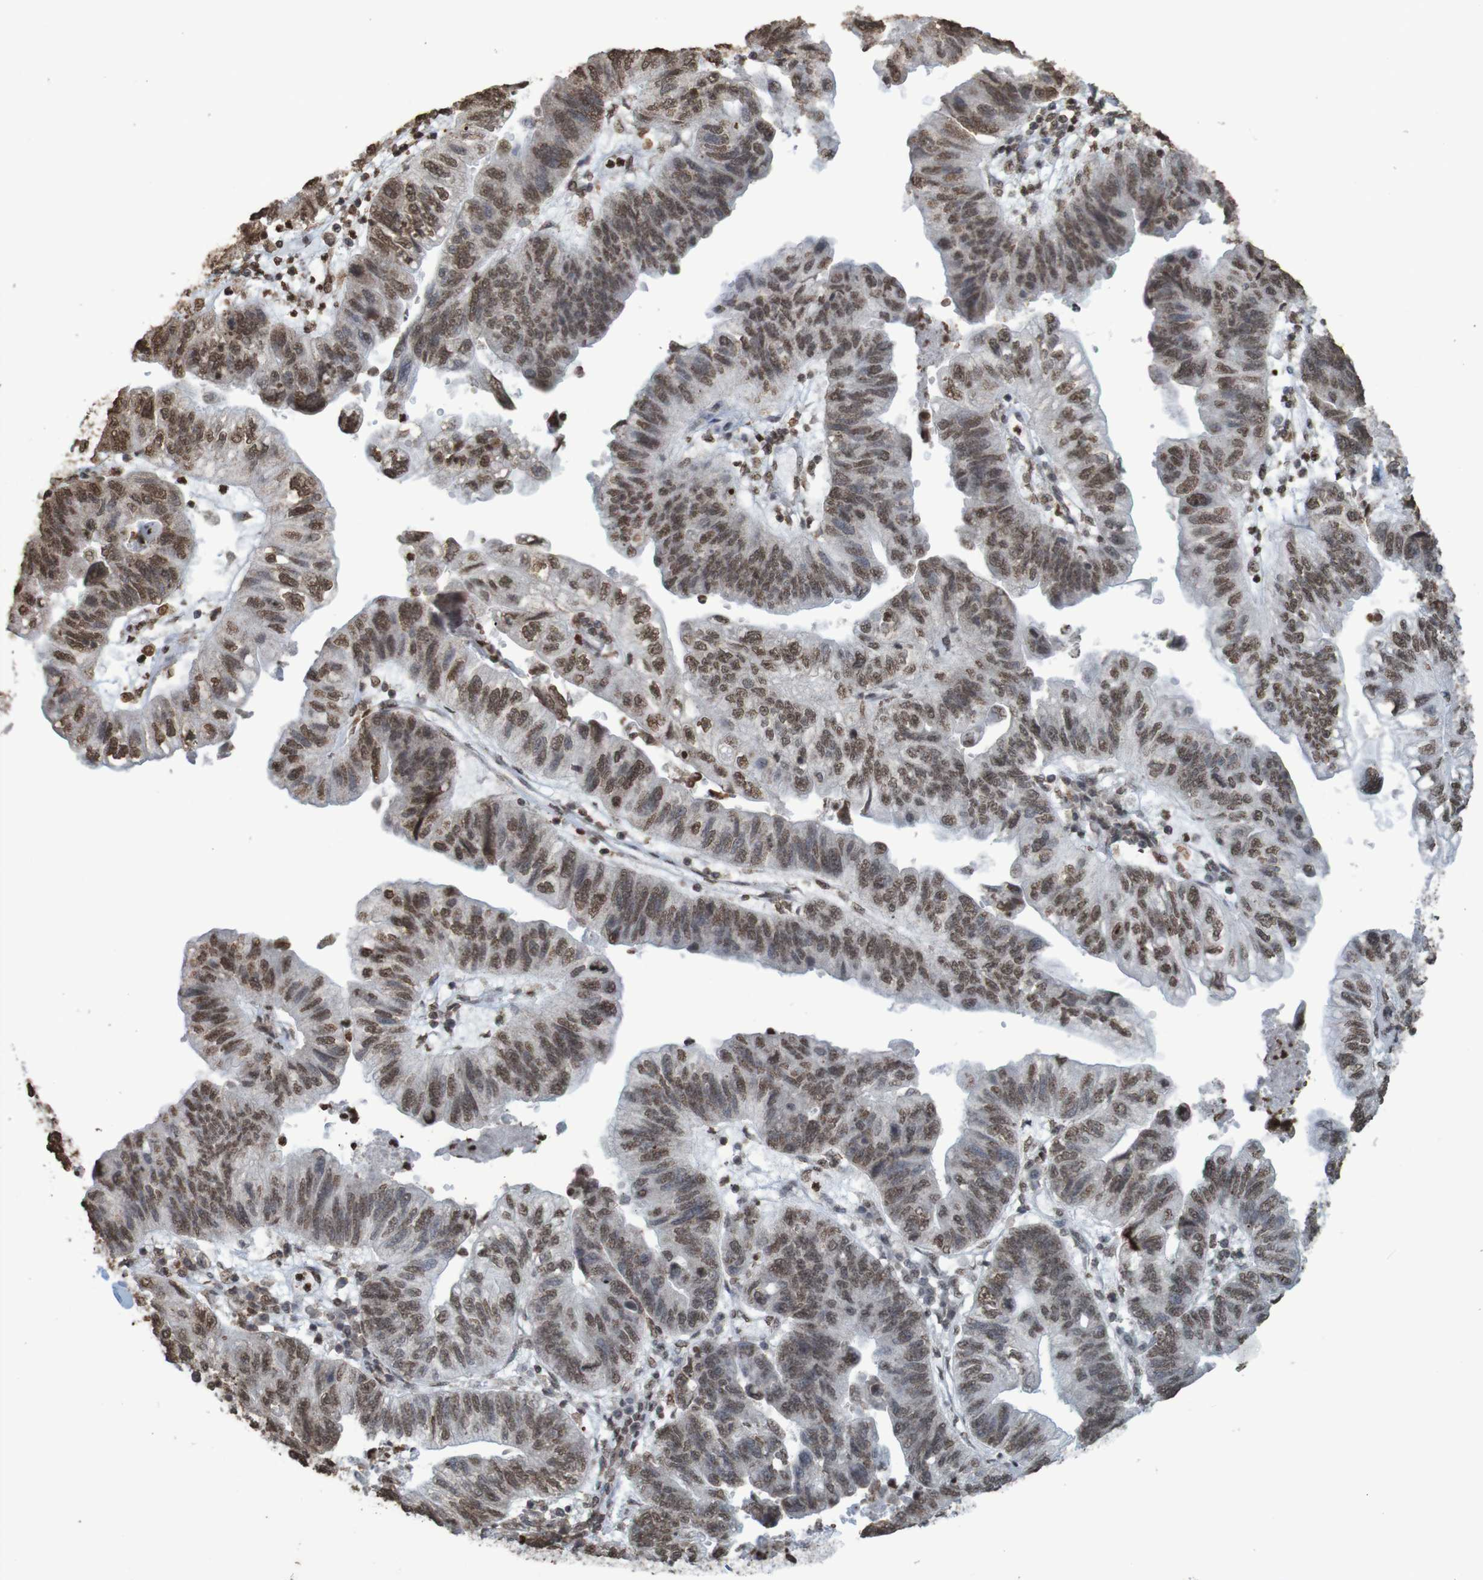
{"staining": {"intensity": "moderate", "quantity": ">75%", "location": "nuclear"}, "tissue": "stomach cancer", "cell_type": "Tumor cells", "image_type": "cancer", "snomed": [{"axis": "morphology", "description": "Adenocarcinoma, NOS"}, {"axis": "topography", "description": "Stomach"}], "caption": "This is a micrograph of immunohistochemistry (IHC) staining of stomach adenocarcinoma, which shows moderate staining in the nuclear of tumor cells.", "gene": "GFI1", "patient": {"sex": "male", "age": 59}}